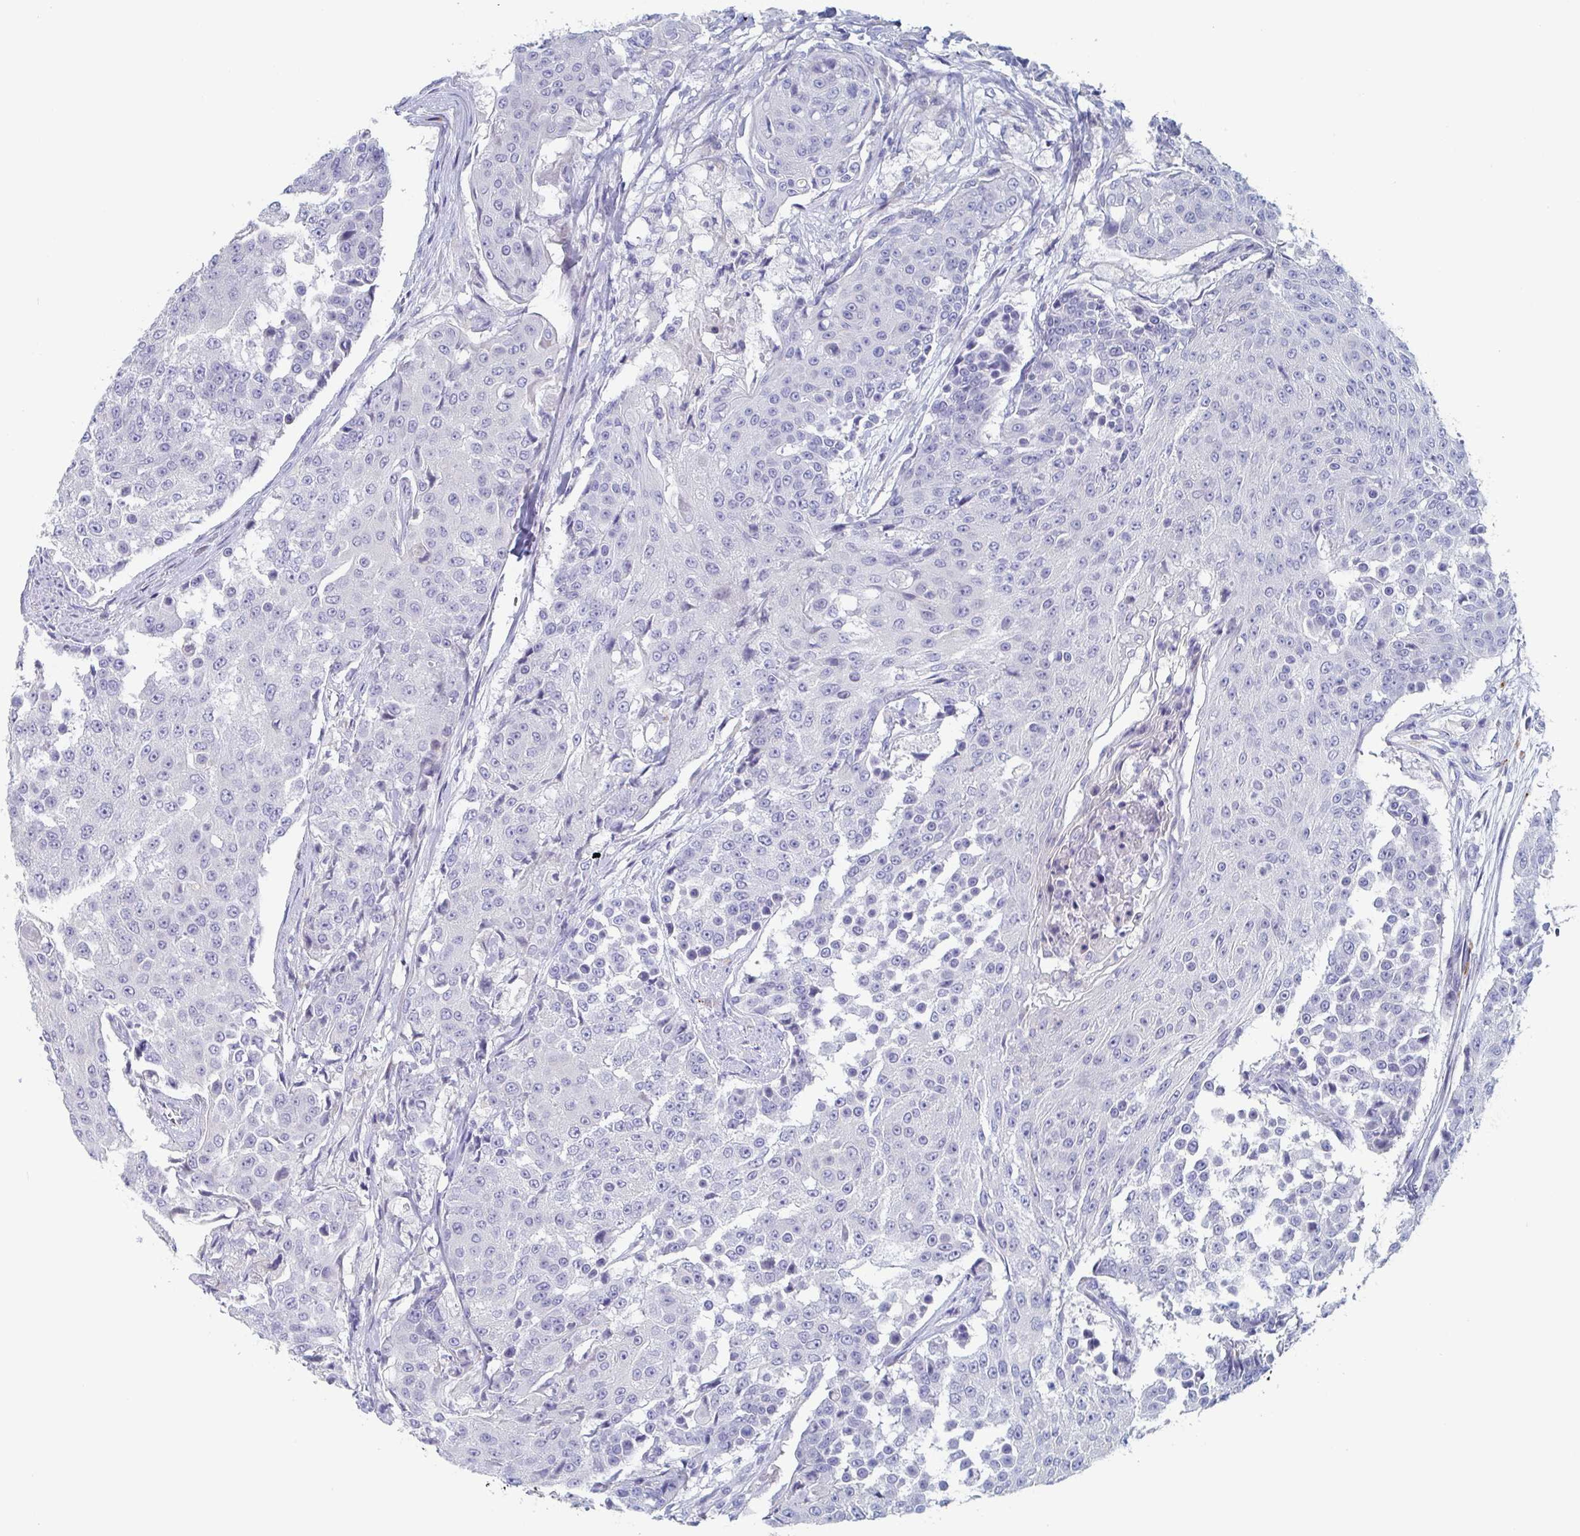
{"staining": {"intensity": "negative", "quantity": "none", "location": "none"}, "tissue": "urothelial cancer", "cell_type": "Tumor cells", "image_type": "cancer", "snomed": [{"axis": "morphology", "description": "Urothelial carcinoma, High grade"}, {"axis": "topography", "description": "Urinary bladder"}], "caption": "Immunohistochemistry (IHC) image of urothelial cancer stained for a protein (brown), which displays no staining in tumor cells.", "gene": "NT5C3B", "patient": {"sex": "female", "age": 63}}